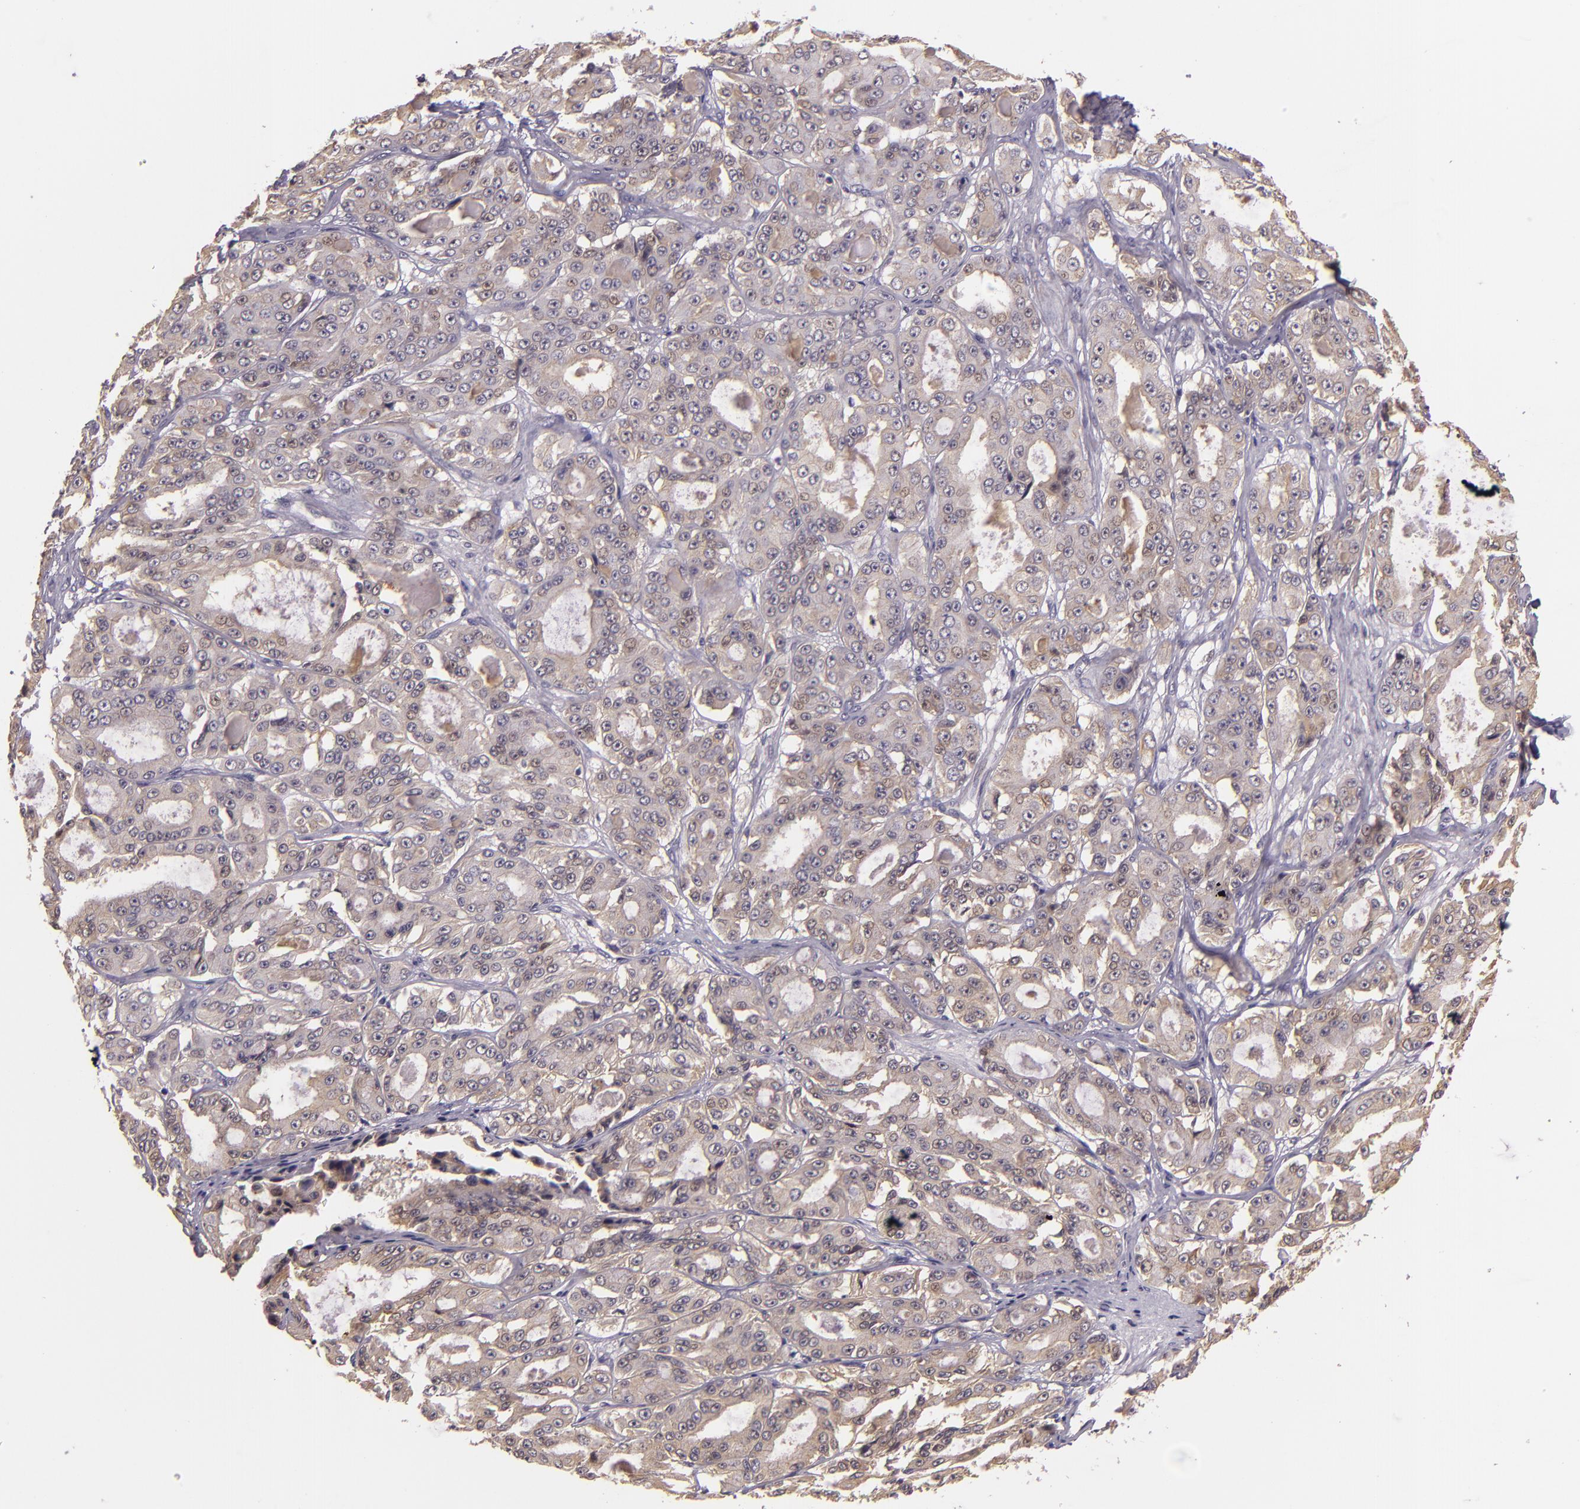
{"staining": {"intensity": "weak", "quantity": ">75%", "location": "cytoplasmic/membranous"}, "tissue": "ovarian cancer", "cell_type": "Tumor cells", "image_type": "cancer", "snomed": [{"axis": "morphology", "description": "Carcinoma, endometroid"}, {"axis": "topography", "description": "Ovary"}], "caption": "High-power microscopy captured an IHC micrograph of ovarian endometroid carcinoma, revealing weak cytoplasmic/membranous positivity in approximately >75% of tumor cells.", "gene": "ARMH4", "patient": {"sex": "female", "age": 61}}